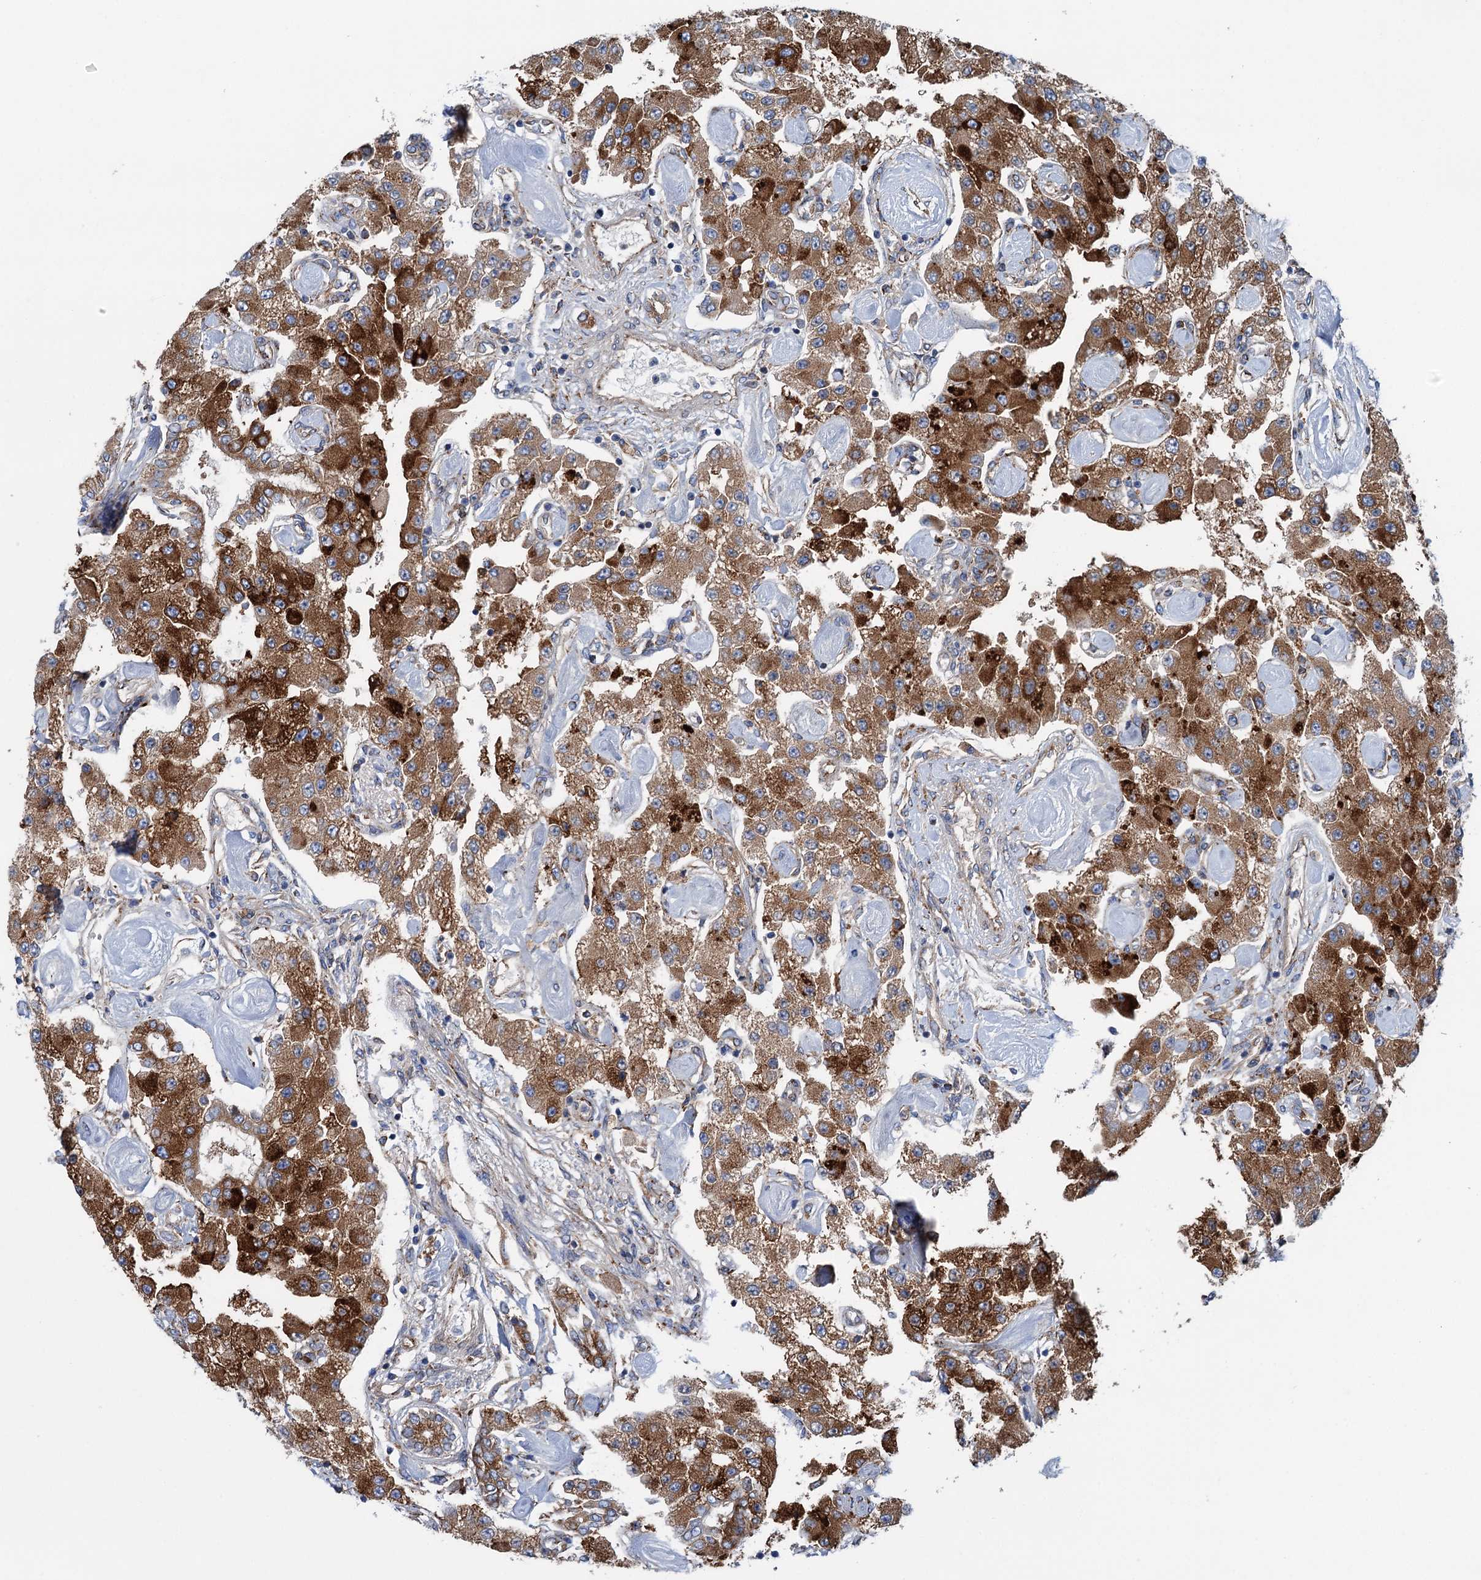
{"staining": {"intensity": "strong", "quantity": ">75%", "location": "cytoplasmic/membranous"}, "tissue": "carcinoid", "cell_type": "Tumor cells", "image_type": "cancer", "snomed": [{"axis": "morphology", "description": "Carcinoid, malignant, NOS"}, {"axis": "topography", "description": "Pancreas"}], "caption": "Tumor cells reveal strong cytoplasmic/membranous staining in approximately >75% of cells in carcinoid (malignant).", "gene": "SHE", "patient": {"sex": "male", "age": 41}}